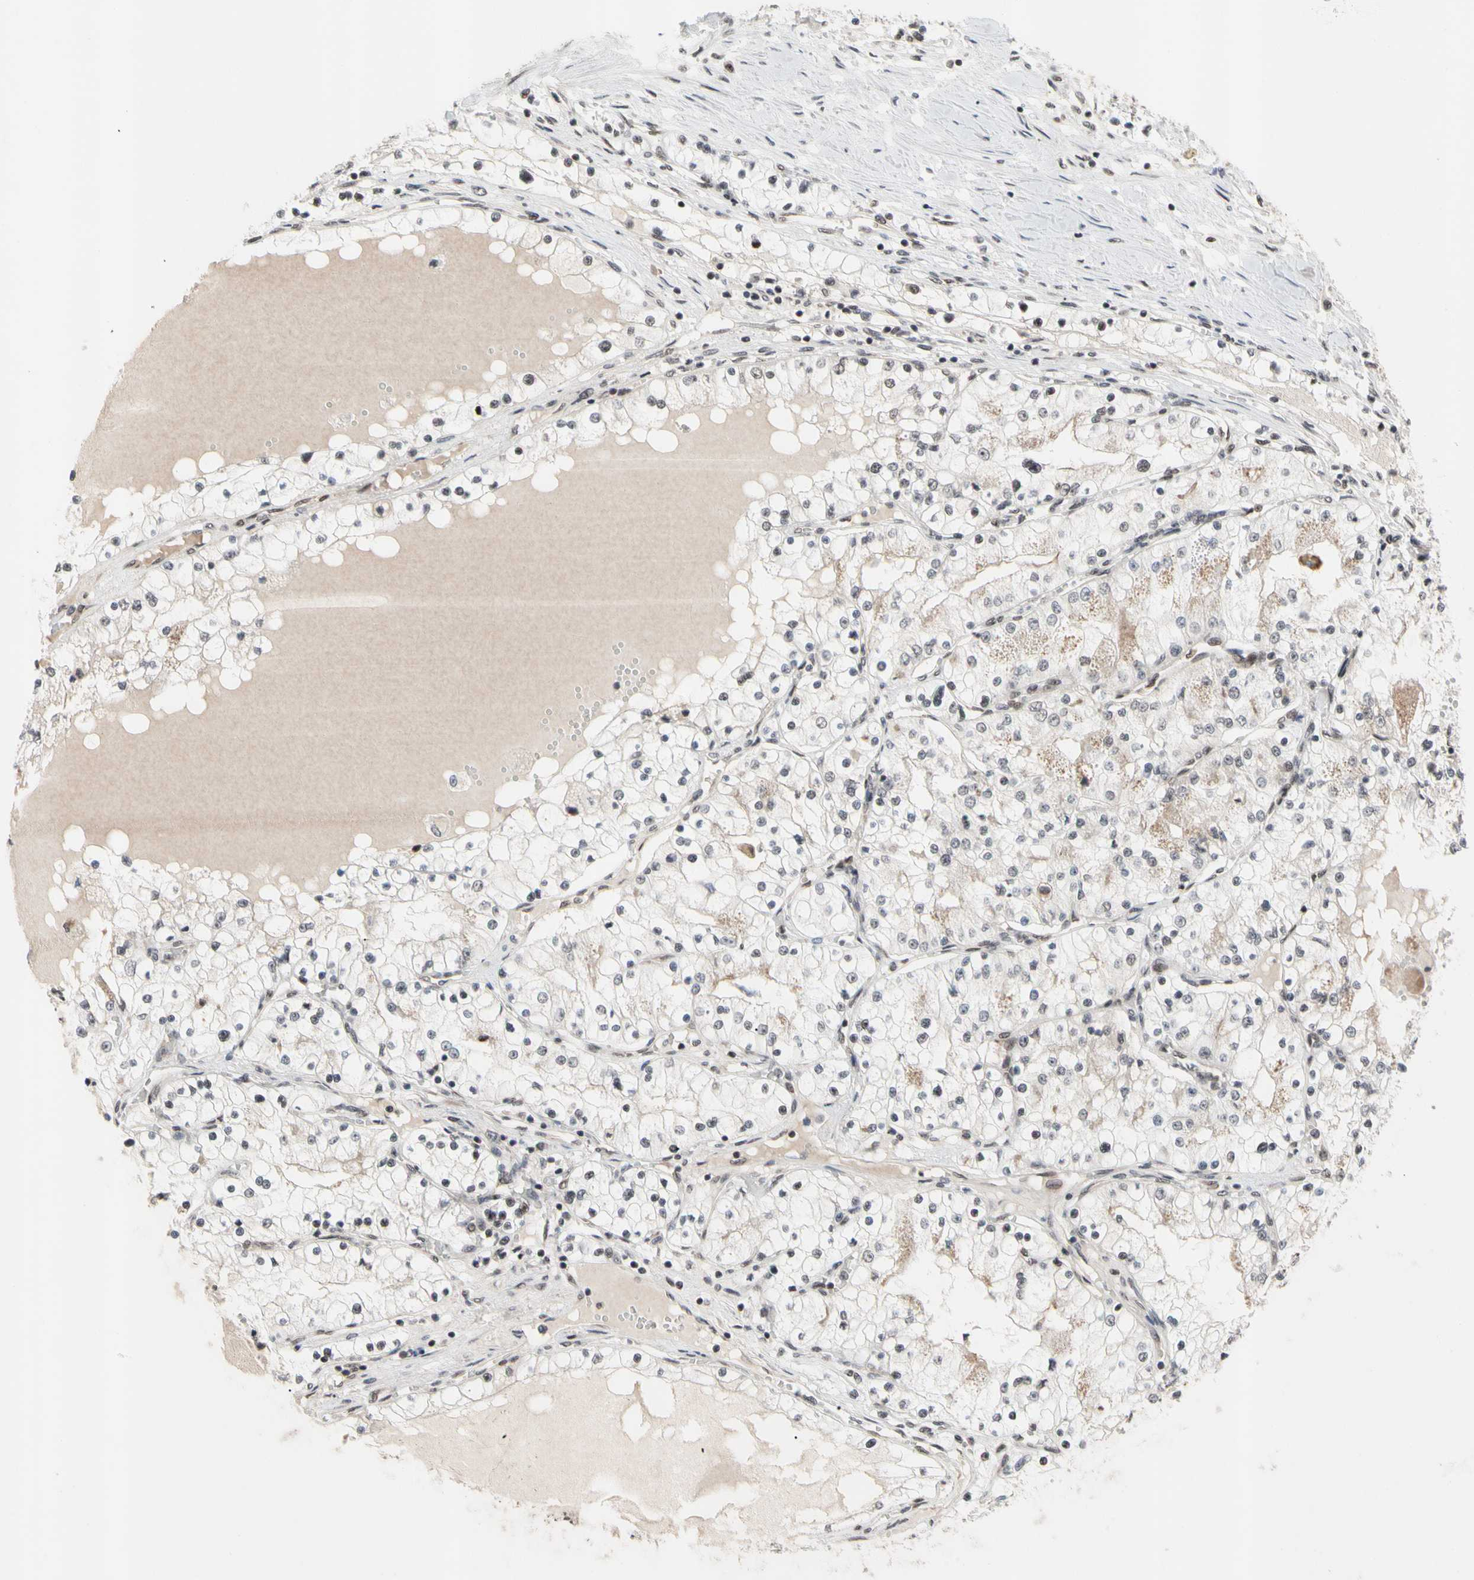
{"staining": {"intensity": "weak", "quantity": "<25%", "location": "cytoplasmic/membranous,nuclear"}, "tissue": "renal cancer", "cell_type": "Tumor cells", "image_type": "cancer", "snomed": [{"axis": "morphology", "description": "Adenocarcinoma, NOS"}, {"axis": "topography", "description": "Kidney"}], "caption": "The image shows no staining of tumor cells in renal cancer (adenocarcinoma).", "gene": "FAM98B", "patient": {"sex": "male", "age": 68}}